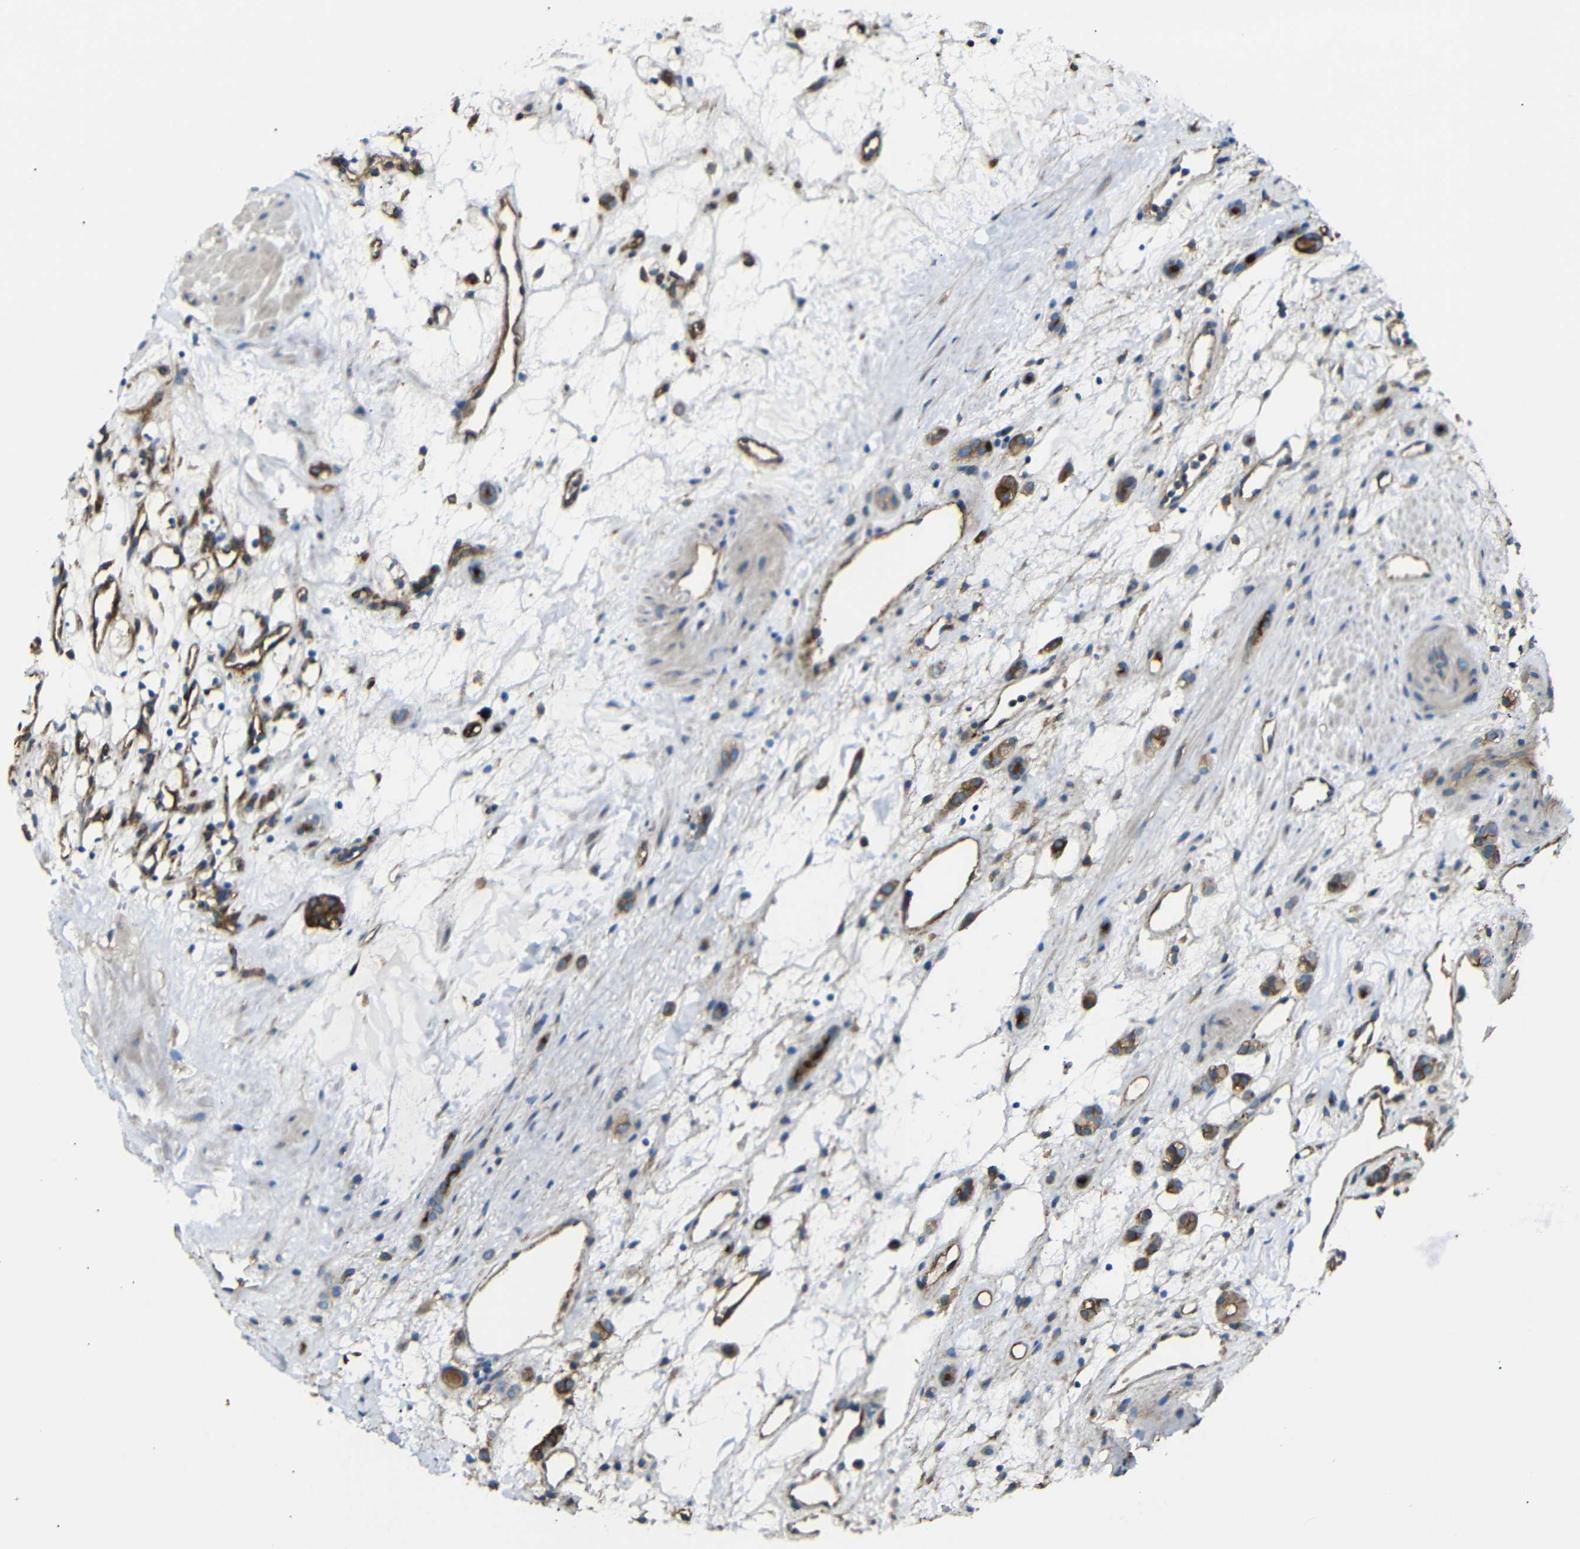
{"staining": {"intensity": "negative", "quantity": "none", "location": "none"}, "tissue": "renal cancer", "cell_type": "Tumor cells", "image_type": "cancer", "snomed": [{"axis": "morphology", "description": "Adenocarcinoma, NOS"}, {"axis": "topography", "description": "Kidney"}], "caption": "Renal cancer was stained to show a protein in brown. There is no significant positivity in tumor cells. The staining was performed using DAB to visualize the protein expression in brown, while the nuclei were stained in blue with hematoxylin (Magnification: 20x).", "gene": "MYO1B", "patient": {"sex": "female", "age": 60}}